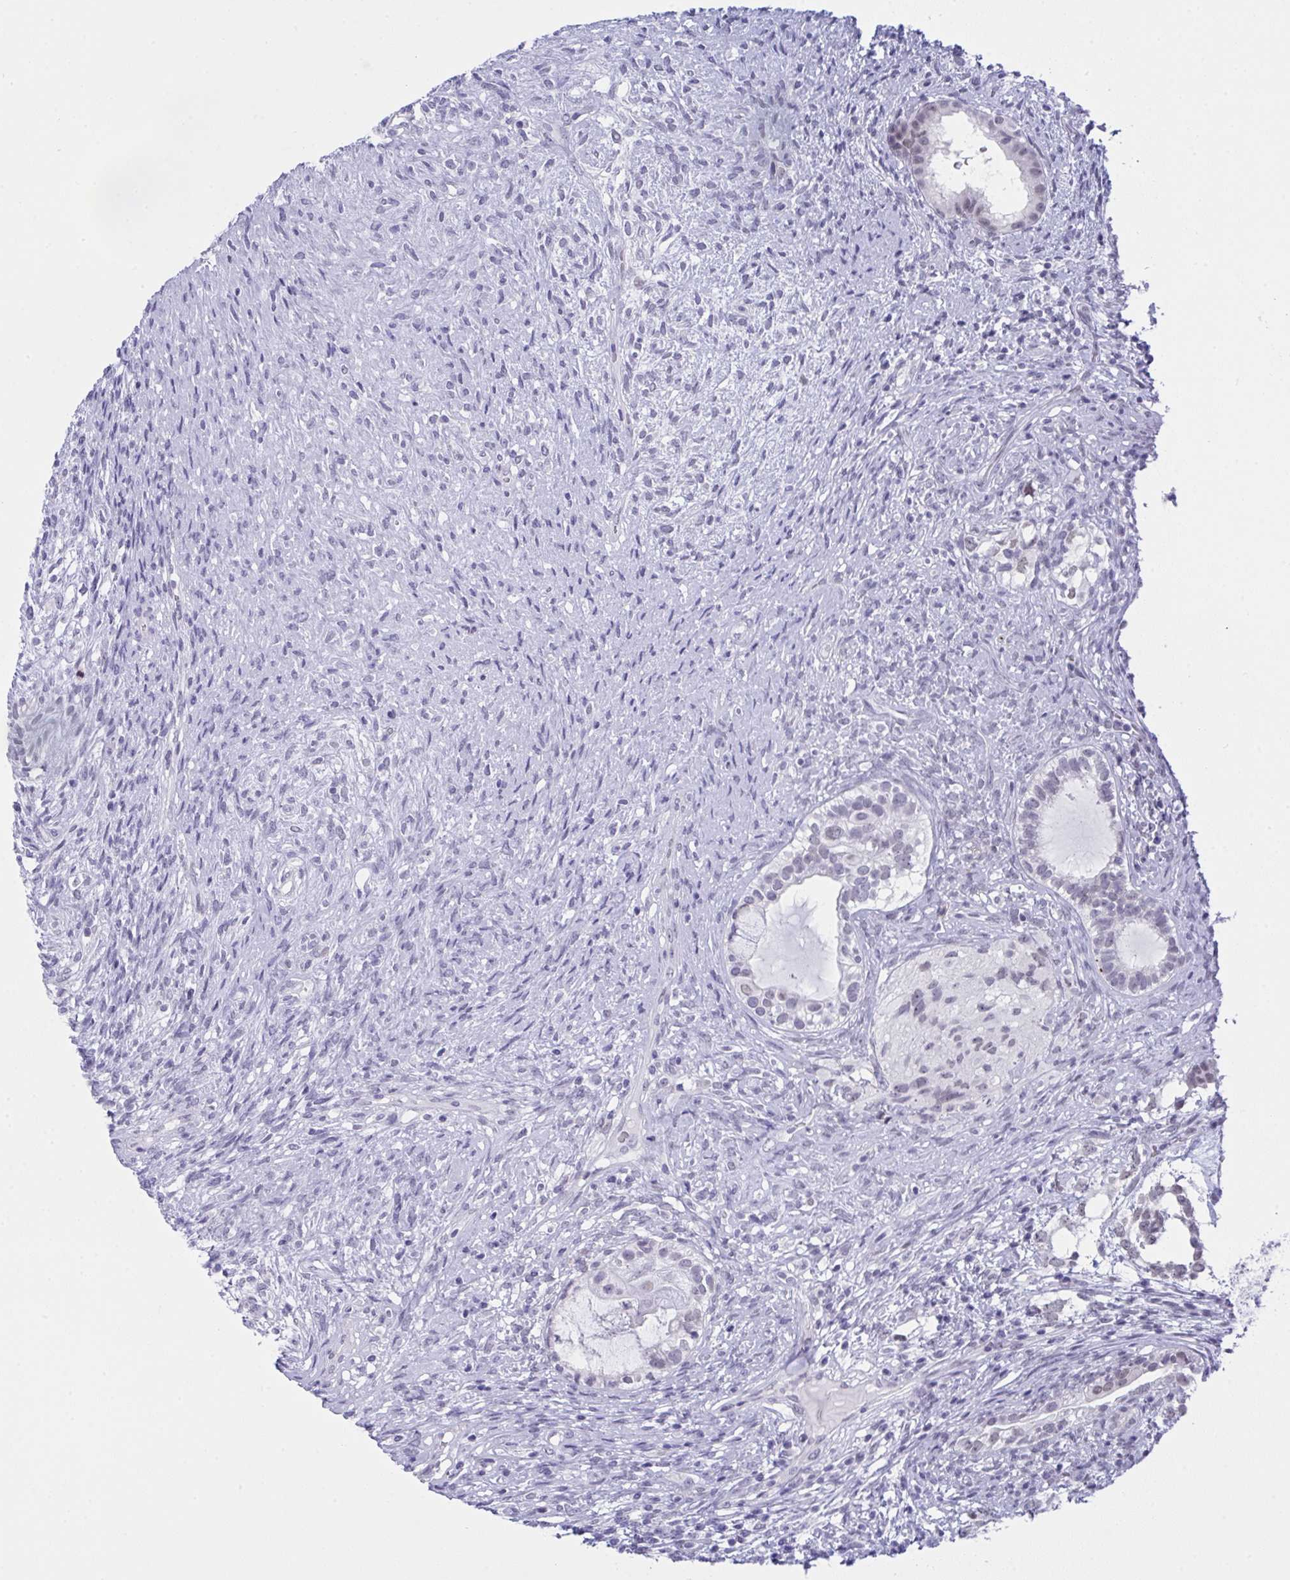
{"staining": {"intensity": "negative", "quantity": "none", "location": "none"}, "tissue": "testis cancer", "cell_type": "Tumor cells", "image_type": "cancer", "snomed": [{"axis": "morphology", "description": "Seminoma, NOS"}, {"axis": "morphology", "description": "Carcinoma, Embryonal, NOS"}, {"axis": "topography", "description": "Testis"}], "caption": "Image shows no protein expression in tumor cells of testis cancer tissue. (IHC, brightfield microscopy, high magnification).", "gene": "FBXL22", "patient": {"sex": "male", "age": 41}}